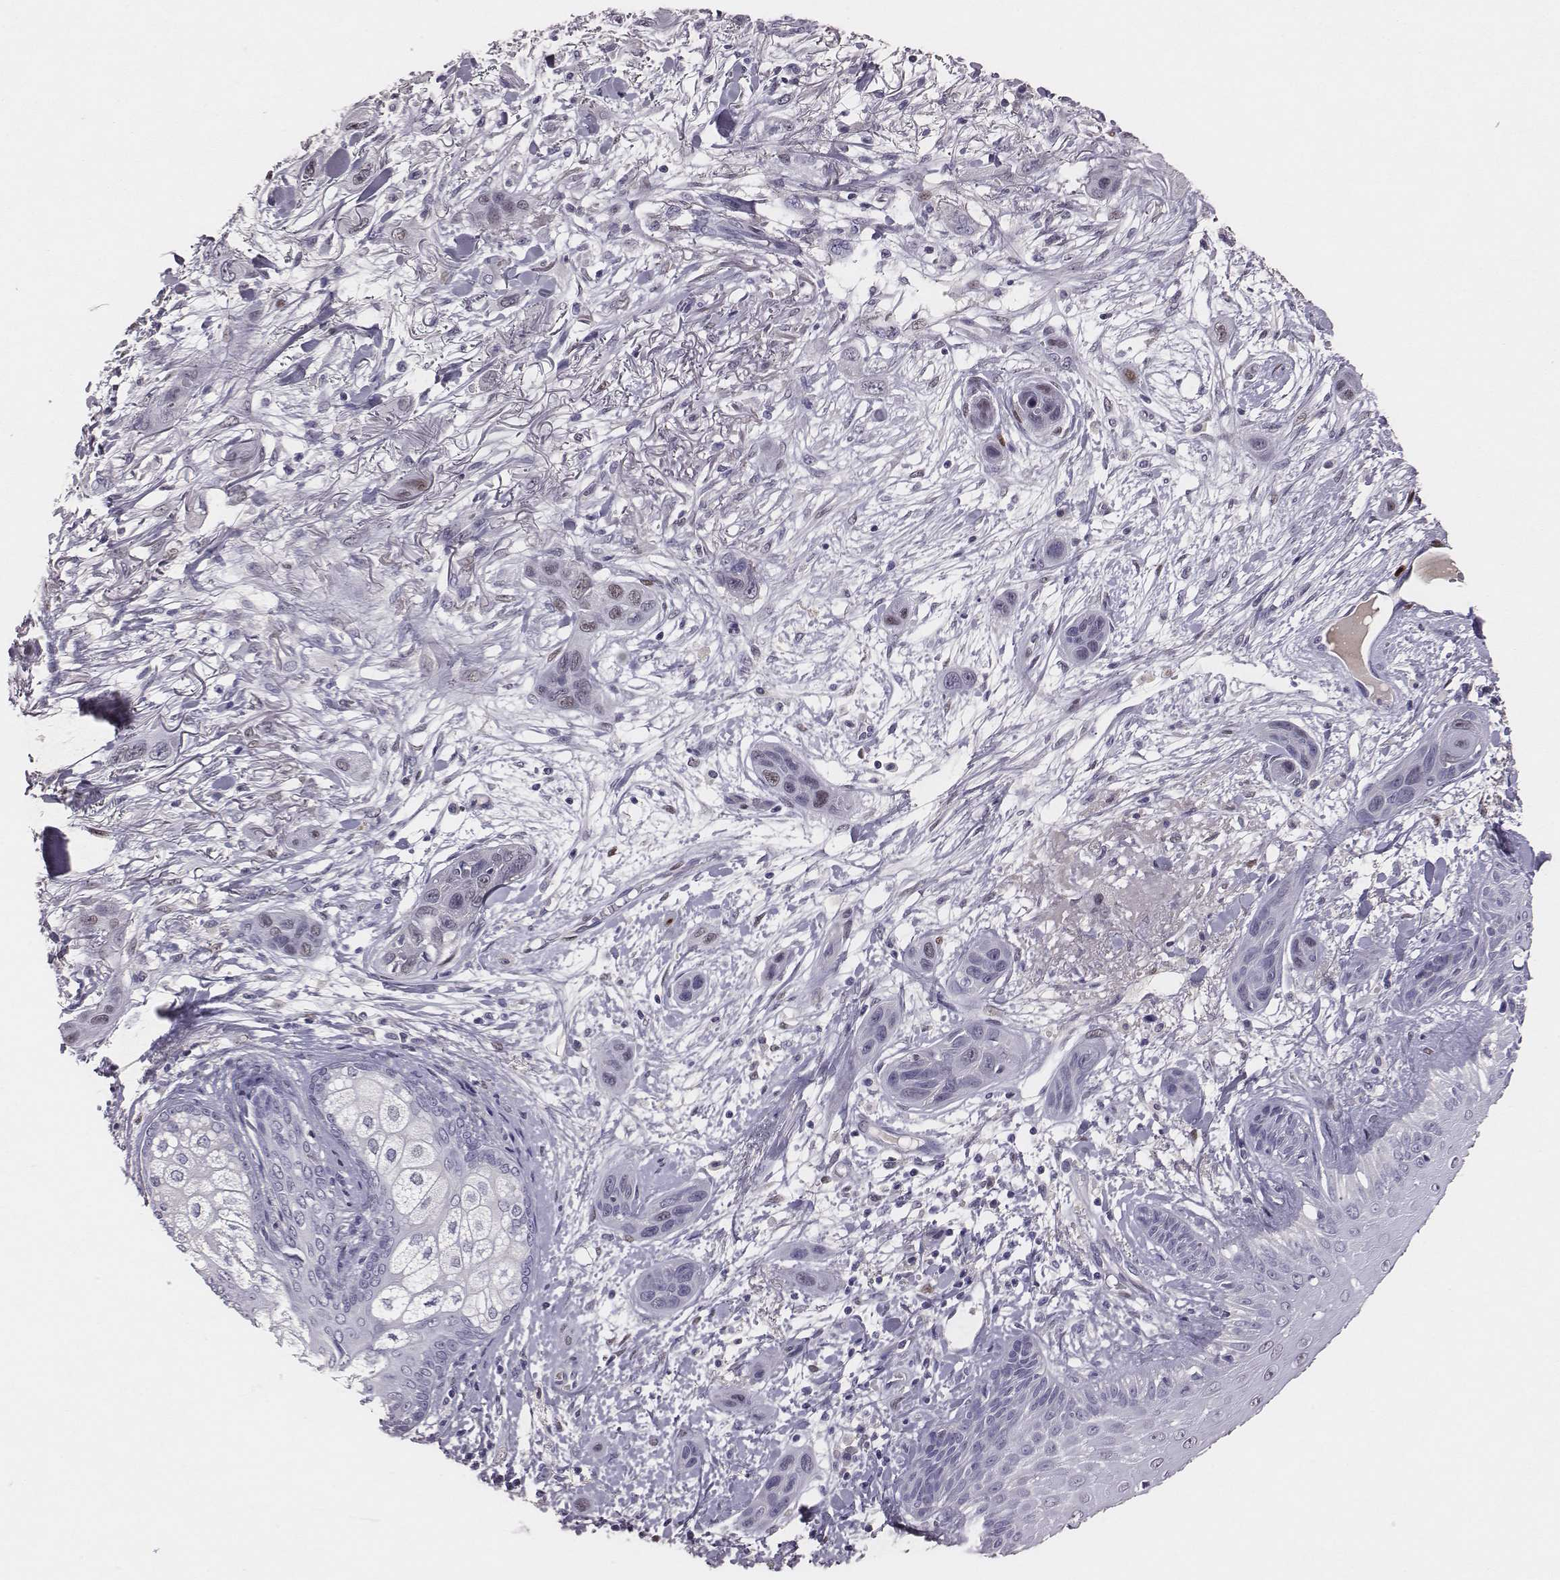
{"staining": {"intensity": "strong", "quantity": "<25%", "location": "nuclear"}, "tissue": "skin cancer", "cell_type": "Tumor cells", "image_type": "cancer", "snomed": [{"axis": "morphology", "description": "Squamous cell carcinoma, NOS"}, {"axis": "topography", "description": "Skin"}], "caption": "Human skin cancer stained with a protein marker reveals strong staining in tumor cells.", "gene": "EN1", "patient": {"sex": "male", "age": 79}}